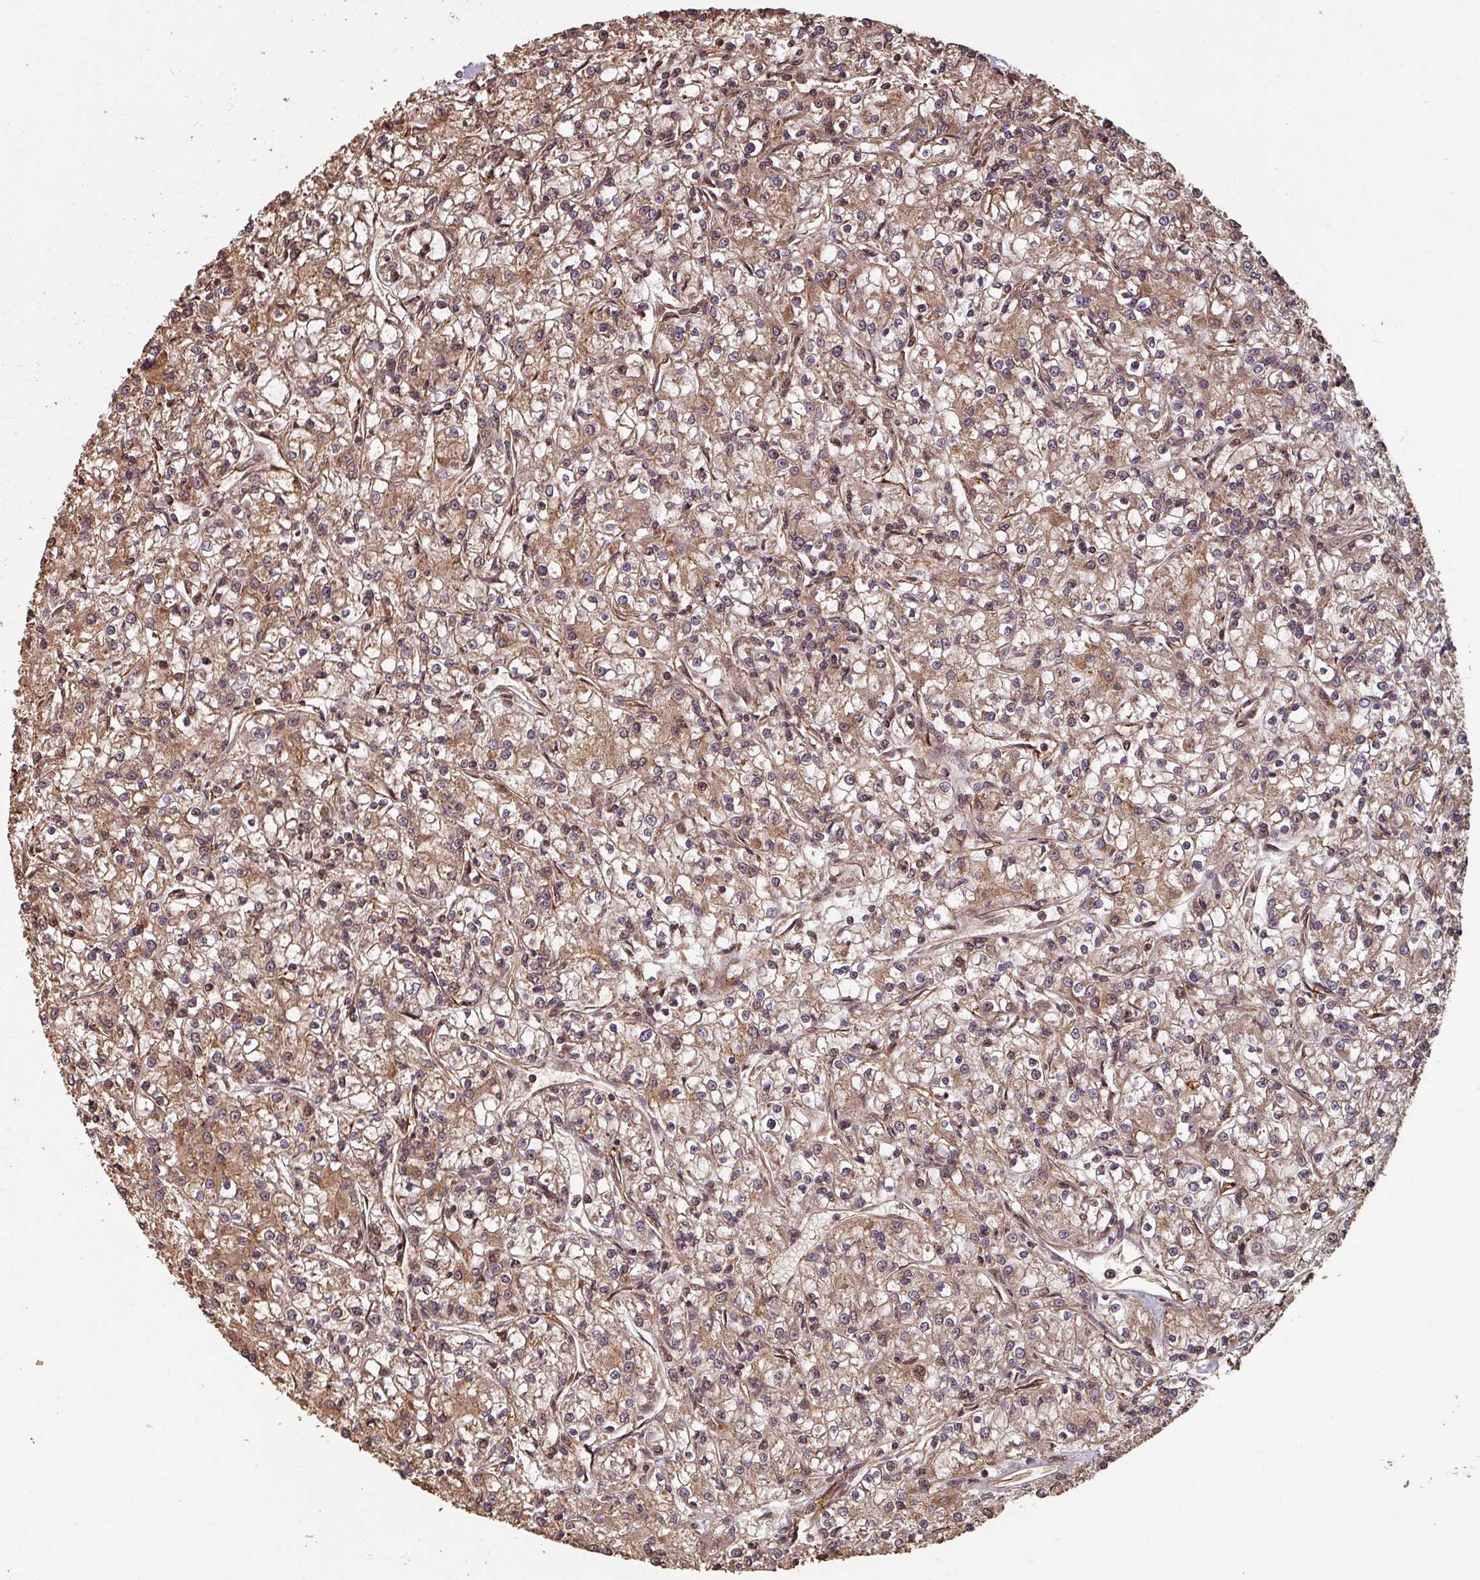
{"staining": {"intensity": "moderate", "quantity": ">75%", "location": "cytoplasmic/membranous"}, "tissue": "renal cancer", "cell_type": "Tumor cells", "image_type": "cancer", "snomed": [{"axis": "morphology", "description": "Adenocarcinoma, NOS"}, {"axis": "topography", "description": "Kidney"}], "caption": "About >75% of tumor cells in adenocarcinoma (renal) reveal moderate cytoplasmic/membranous protein staining as visualized by brown immunohistochemical staining.", "gene": "EID1", "patient": {"sex": "female", "age": 59}}